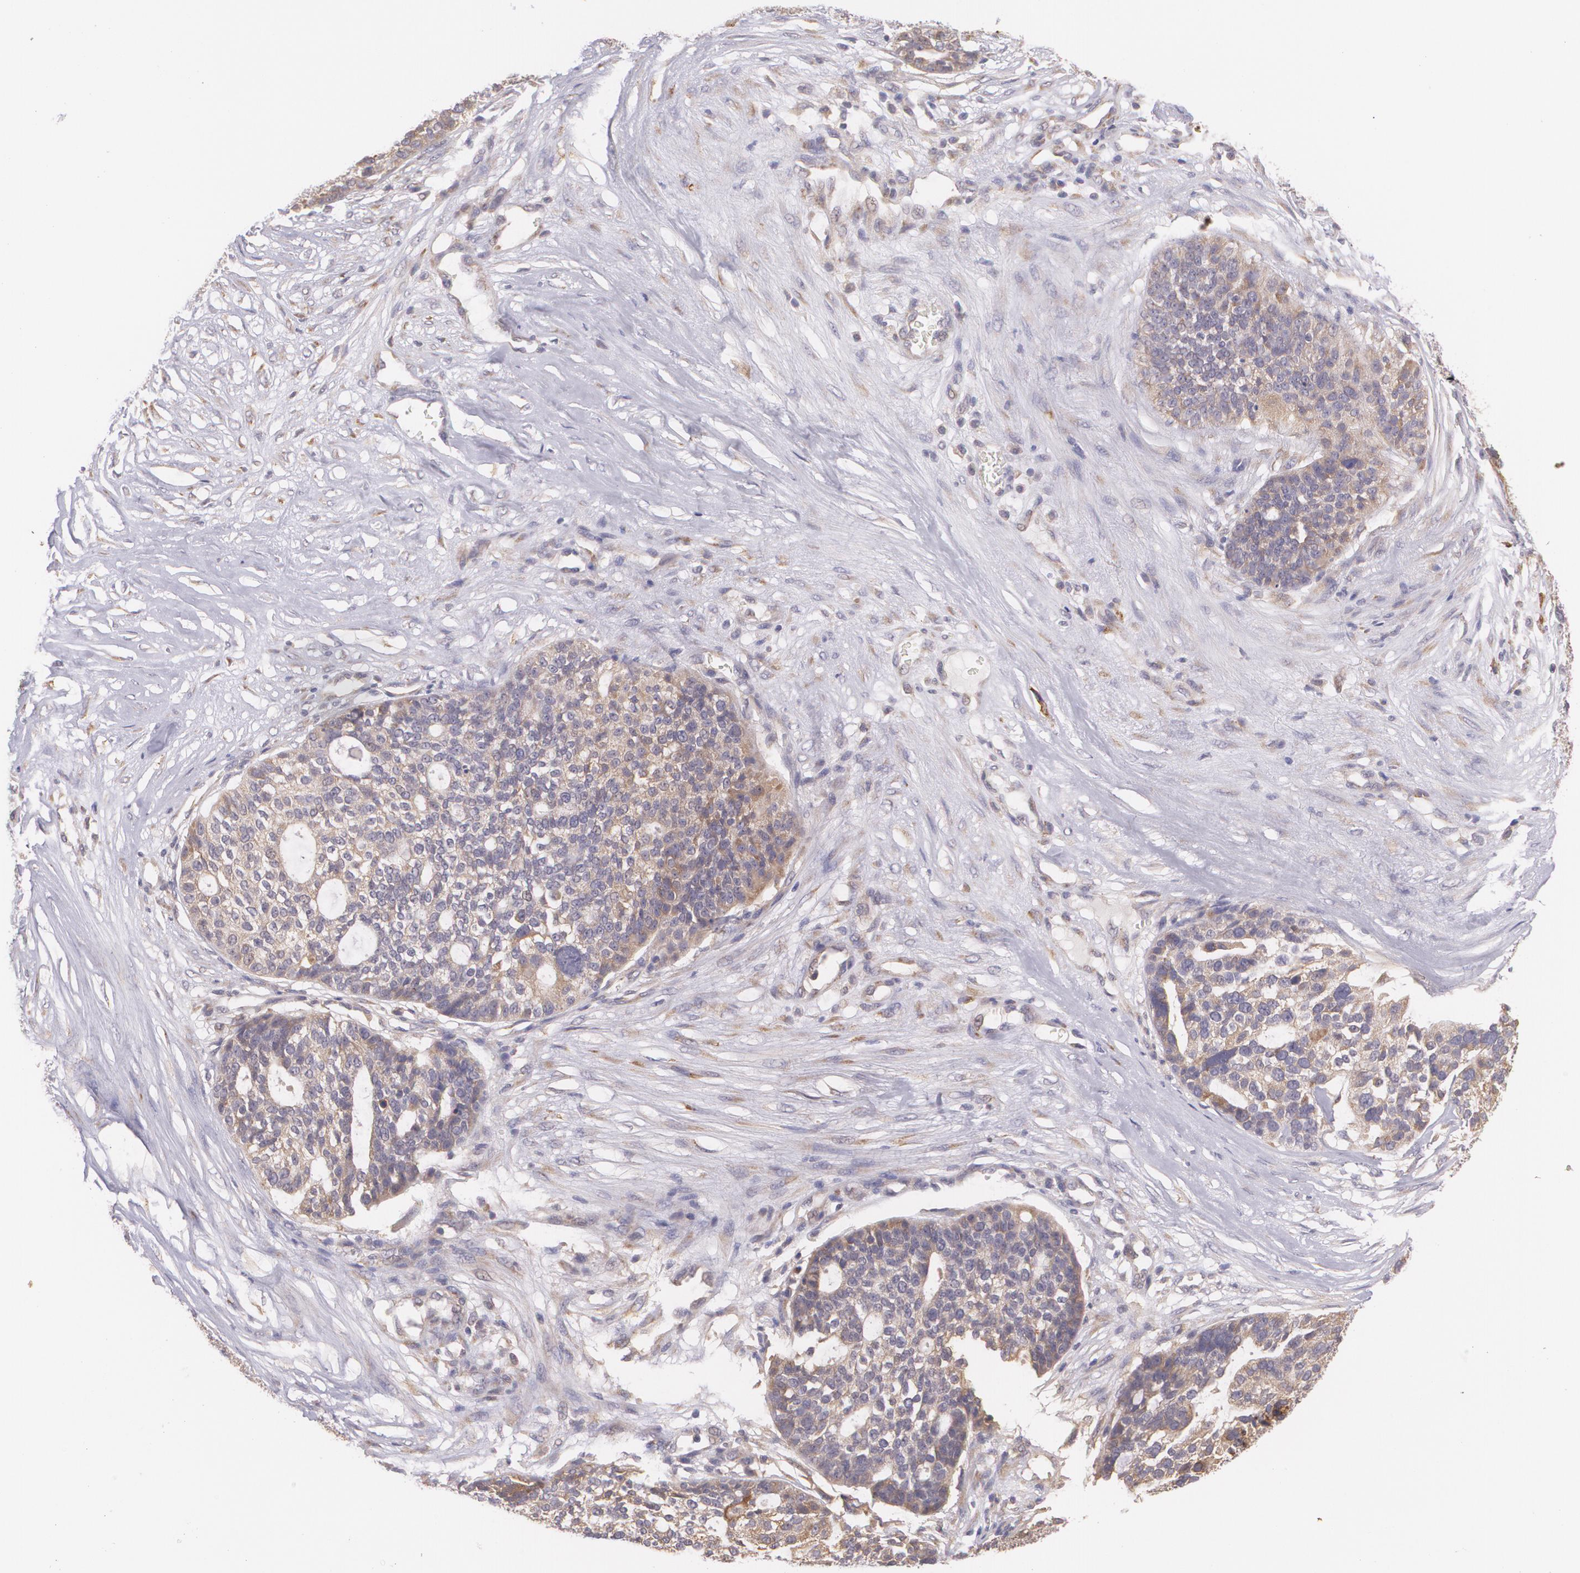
{"staining": {"intensity": "weak", "quantity": ">75%", "location": "cytoplasmic/membranous"}, "tissue": "ovarian cancer", "cell_type": "Tumor cells", "image_type": "cancer", "snomed": [{"axis": "morphology", "description": "Cystadenocarcinoma, serous, NOS"}, {"axis": "topography", "description": "Ovary"}], "caption": "Ovarian cancer was stained to show a protein in brown. There is low levels of weak cytoplasmic/membranous staining in approximately >75% of tumor cells. The protein of interest is shown in brown color, while the nuclei are stained blue.", "gene": "CCL17", "patient": {"sex": "female", "age": 59}}